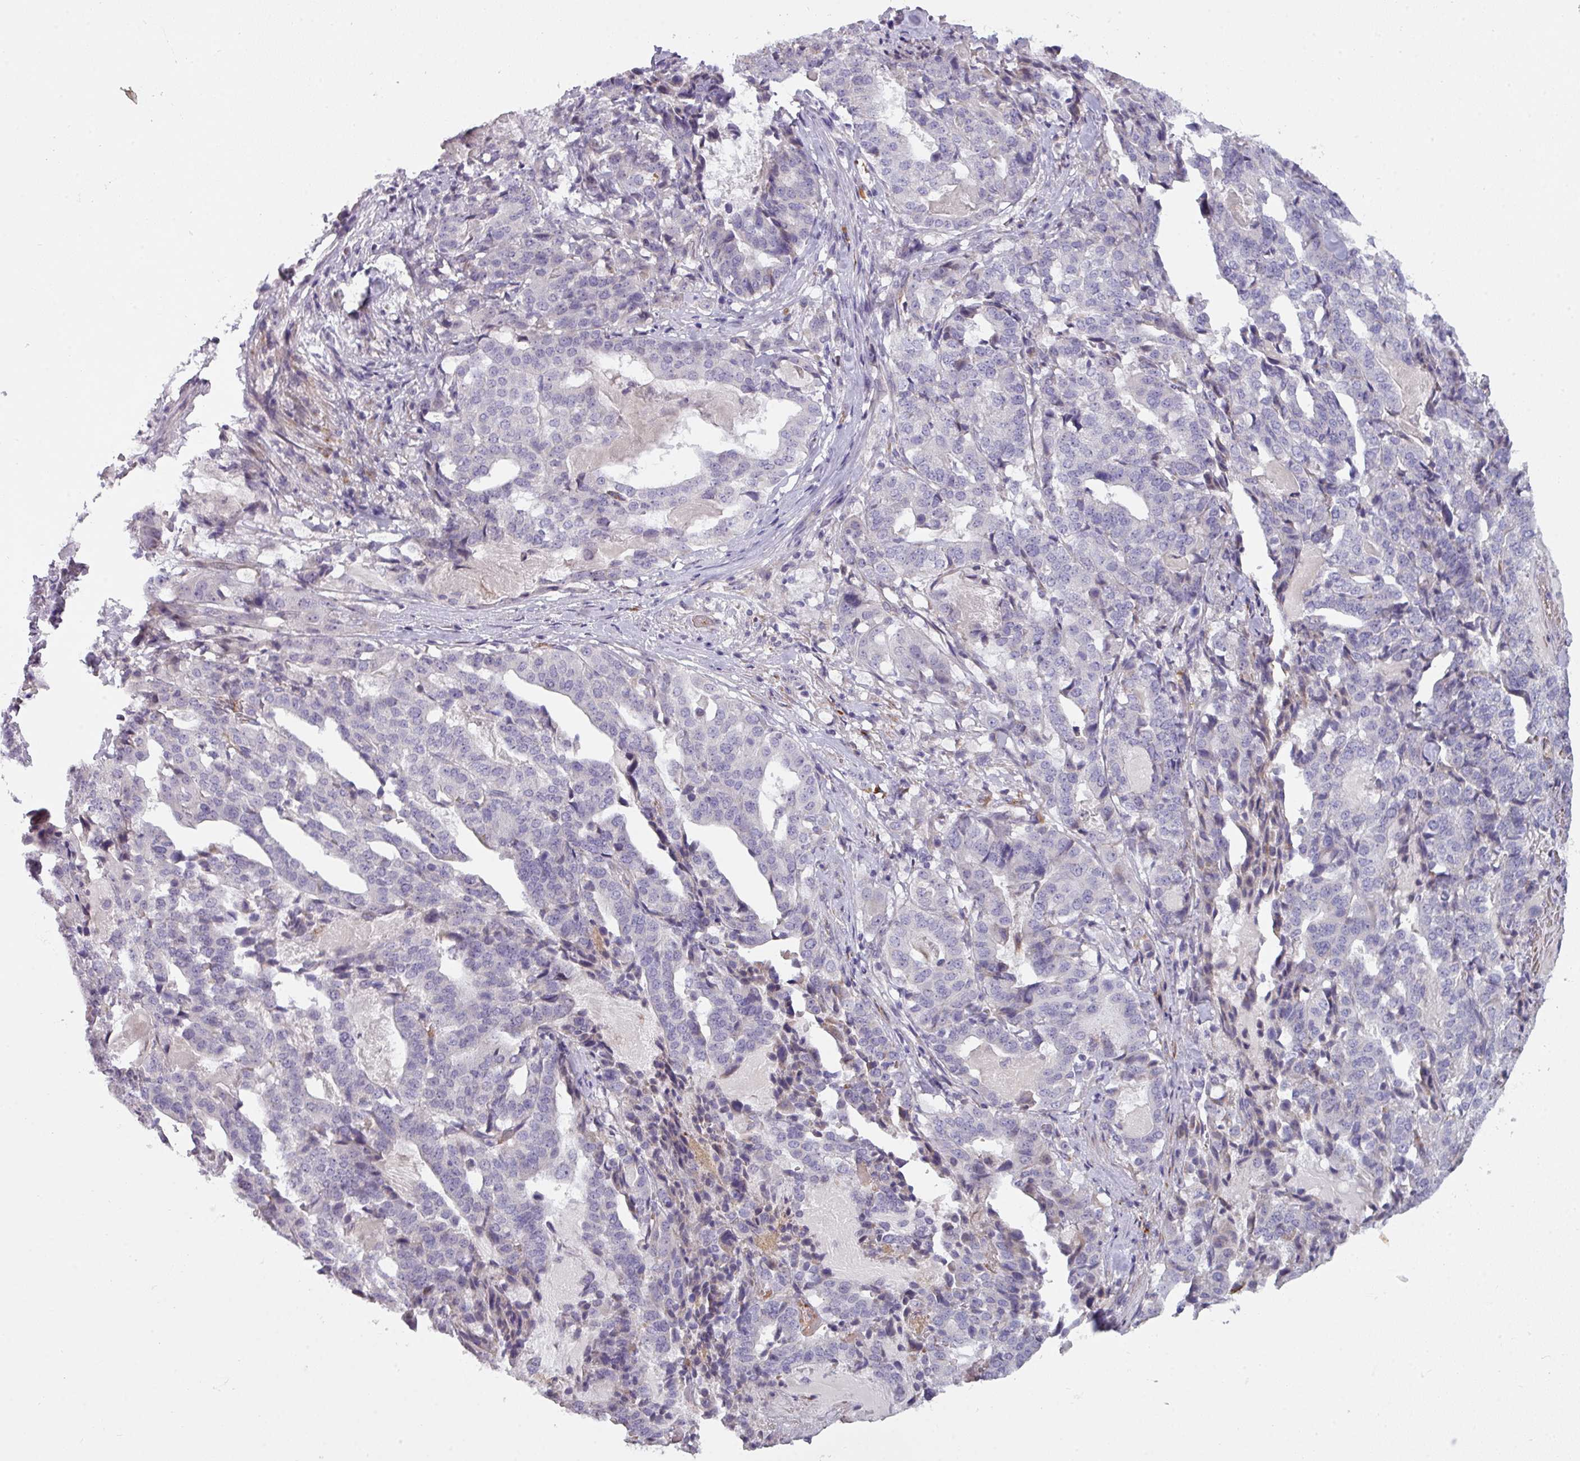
{"staining": {"intensity": "negative", "quantity": "none", "location": "none"}, "tissue": "stomach cancer", "cell_type": "Tumor cells", "image_type": "cancer", "snomed": [{"axis": "morphology", "description": "Adenocarcinoma, NOS"}, {"axis": "topography", "description": "Stomach"}], "caption": "Tumor cells show no significant protein staining in stomach cancer (adenocarcinoma).", "gene": "C2orf68", "patient": {"sex": "male", "age": 48}}